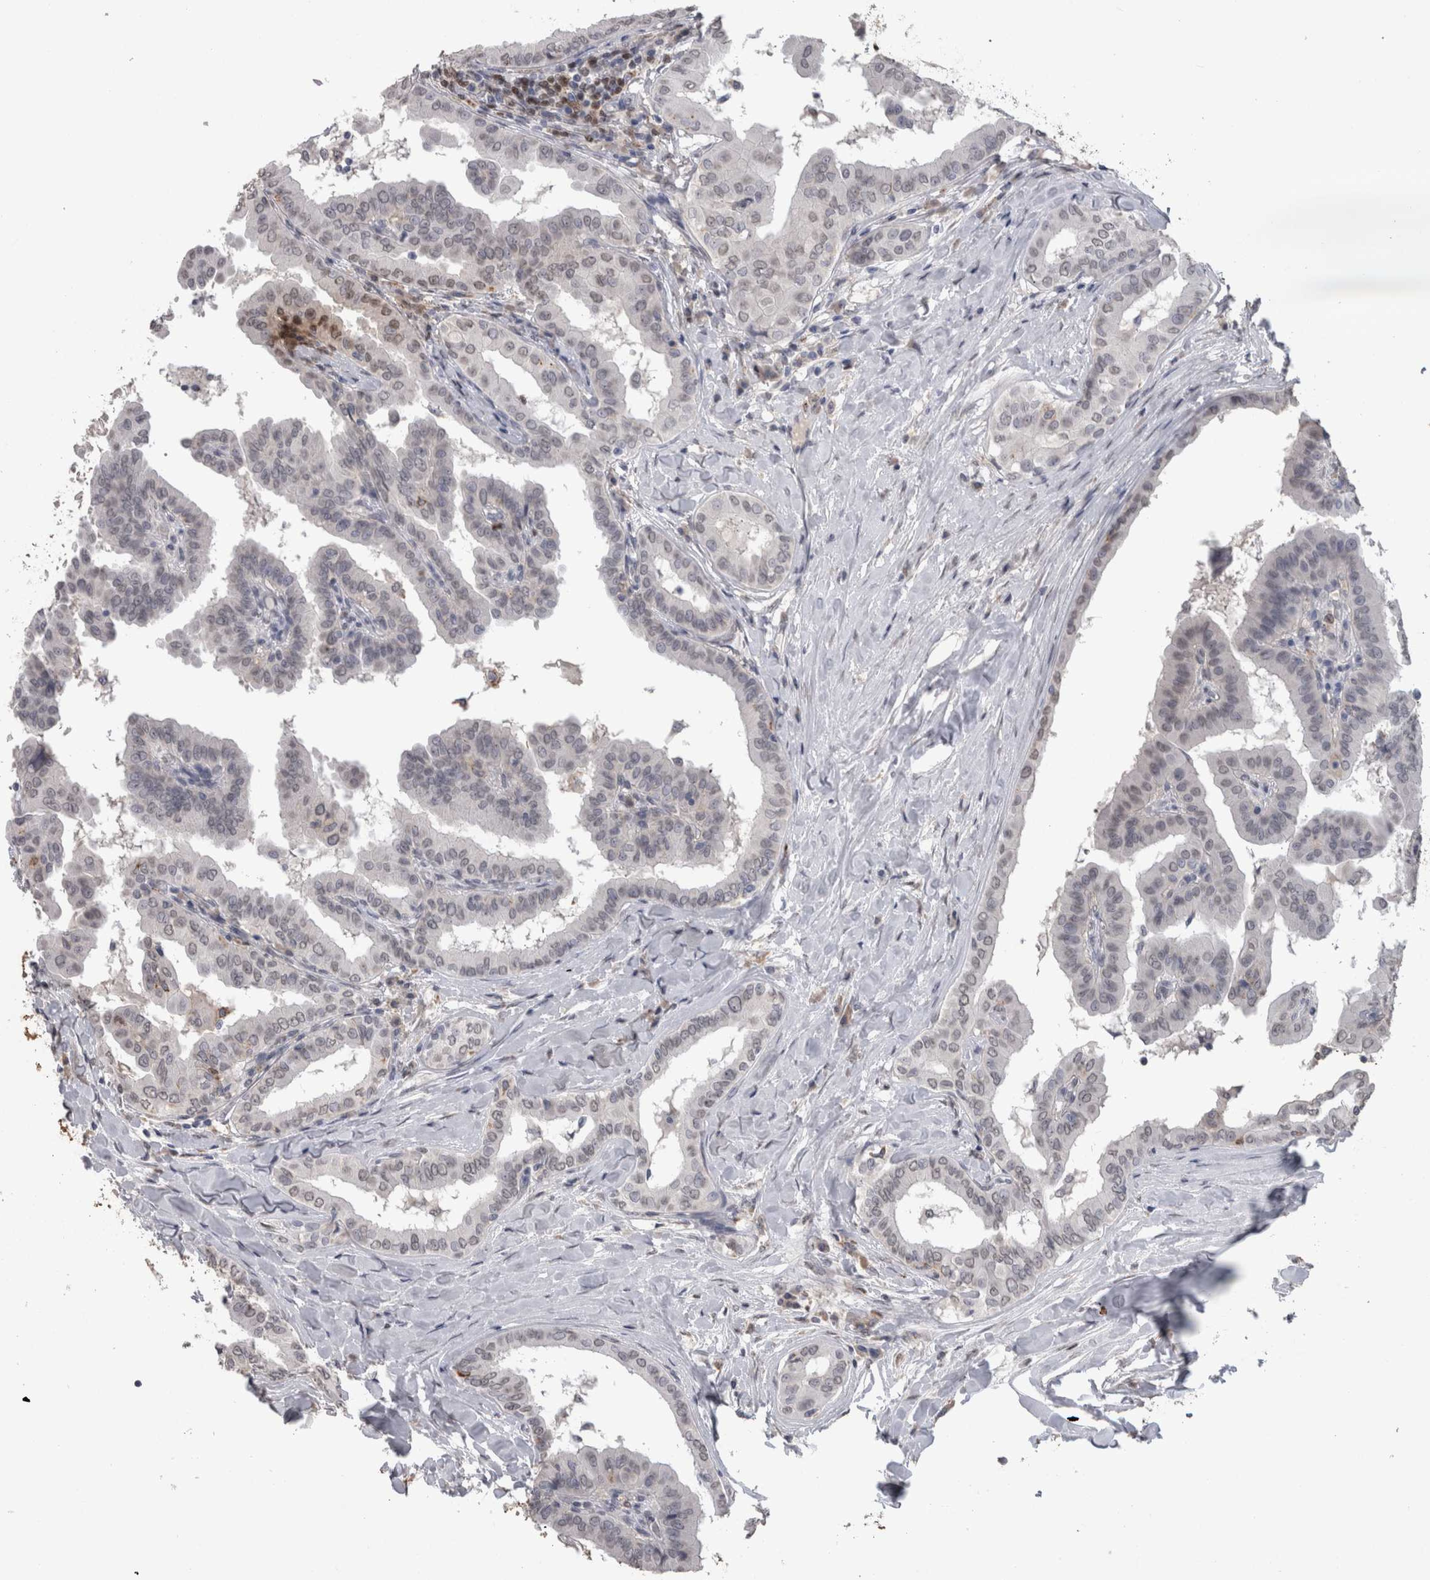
{"staining": {"intensity": "weak", "quantity": "<25%", "location": "nuclear"}, "tissue": "thyroid cancer", "cell_type": "Tumor cells", "image_type": "cancer", "snomed": [{"axis": "morphology", "description": "Papillary adenocarcinoma, NOS"}, {"axis": "topography", "description": "Thyroid gland"}], "caption": "Thyroid papillary adenocarcinoma was stained to show a protein in brown. There is no significant positivity in tumor cells.", "gene": "PAX5", "patient": {"sex": "male", "age": 33}}